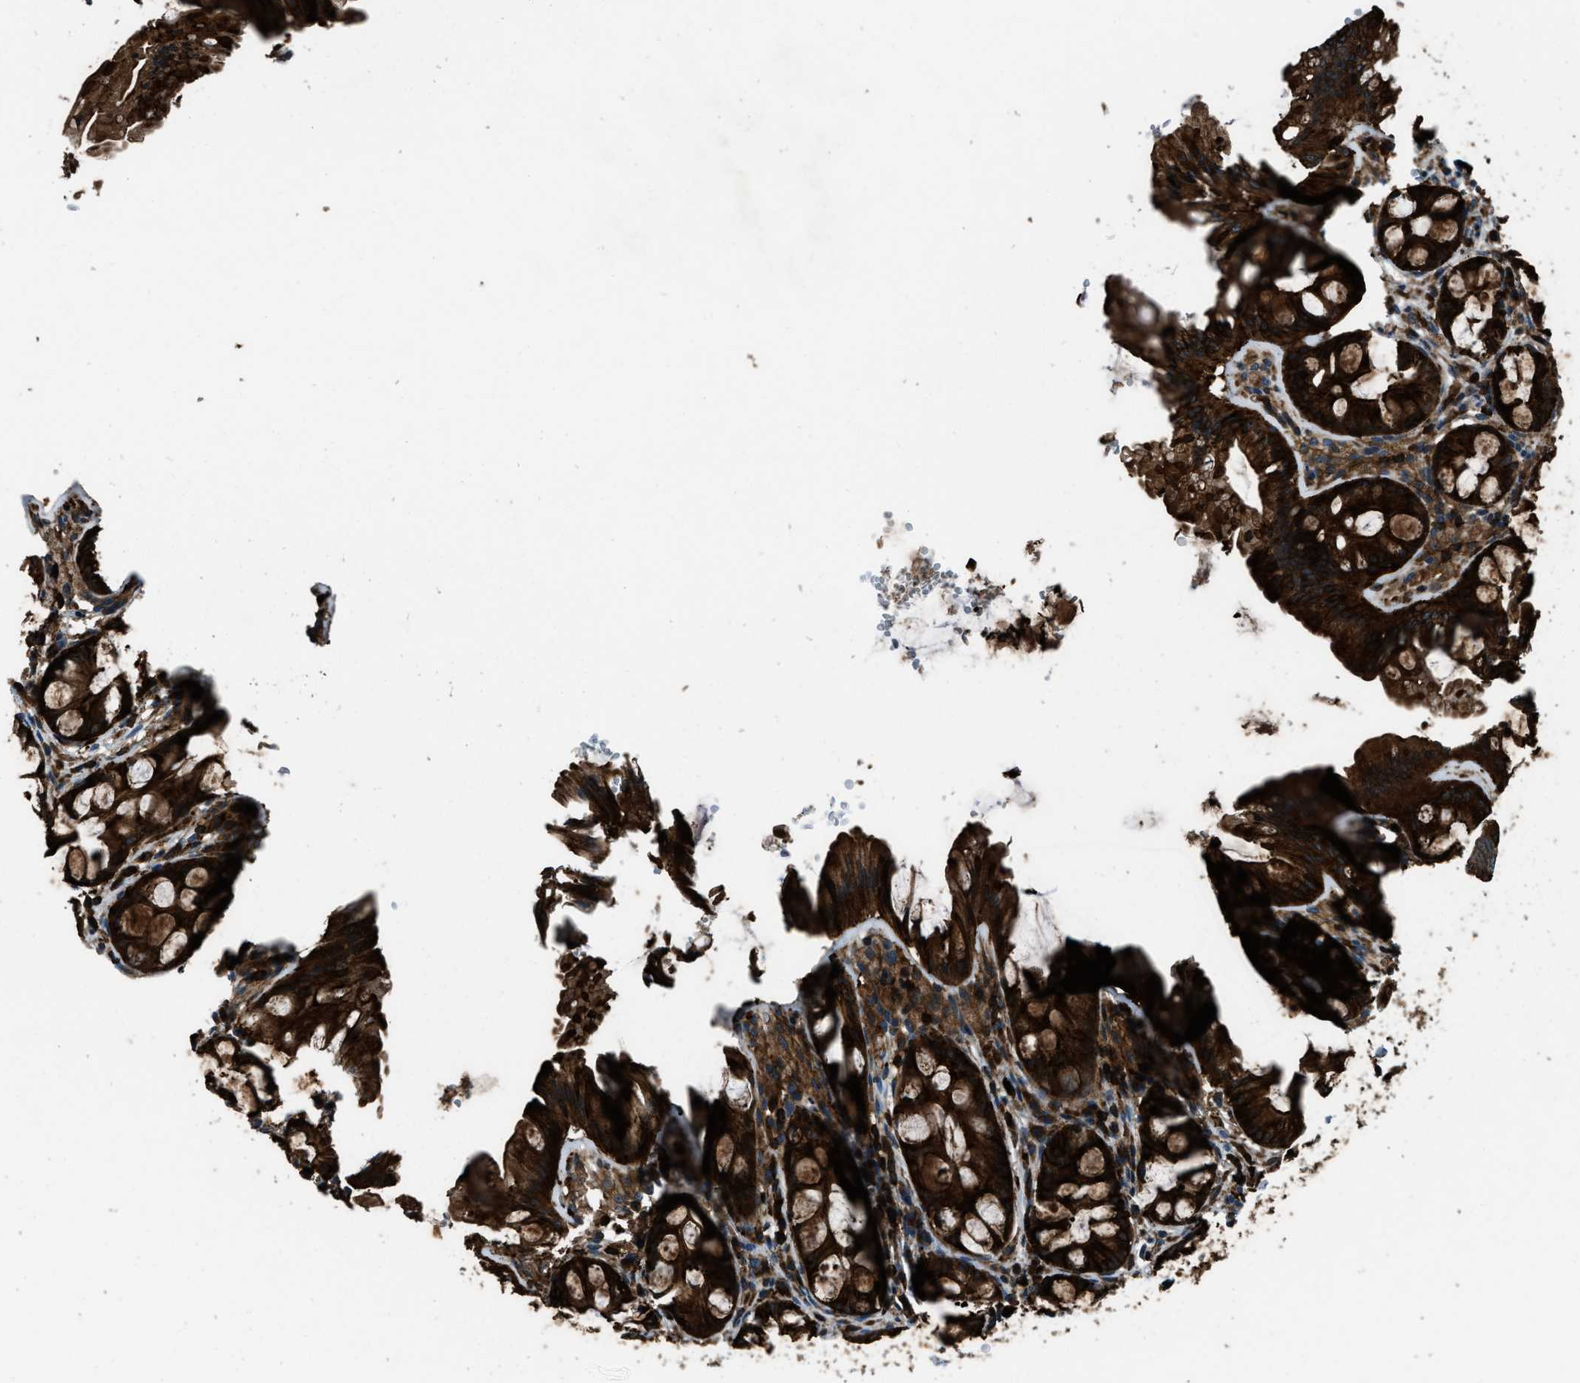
{"staining": {"intensity": "strong", "quantity": ">75%", "location": "cytoplasmic/membranous"}, "tissue": "colon", "cell_type": "Endothelial cells", "image_type": "normal", "snomed": [{"axis": "morphology", "description": "Normal tissue, NOS"}, {"axis": "topography", "description": "Colon"}], "caption": "Immunohistochemistry (IHC) of unremarkable human colon demonstrates high levels of strong cytoplasmic/membranous expression in about >75% of endothelial cells.", "gene": "SNX30", "patient": {"sex": "male", "age": 47}}